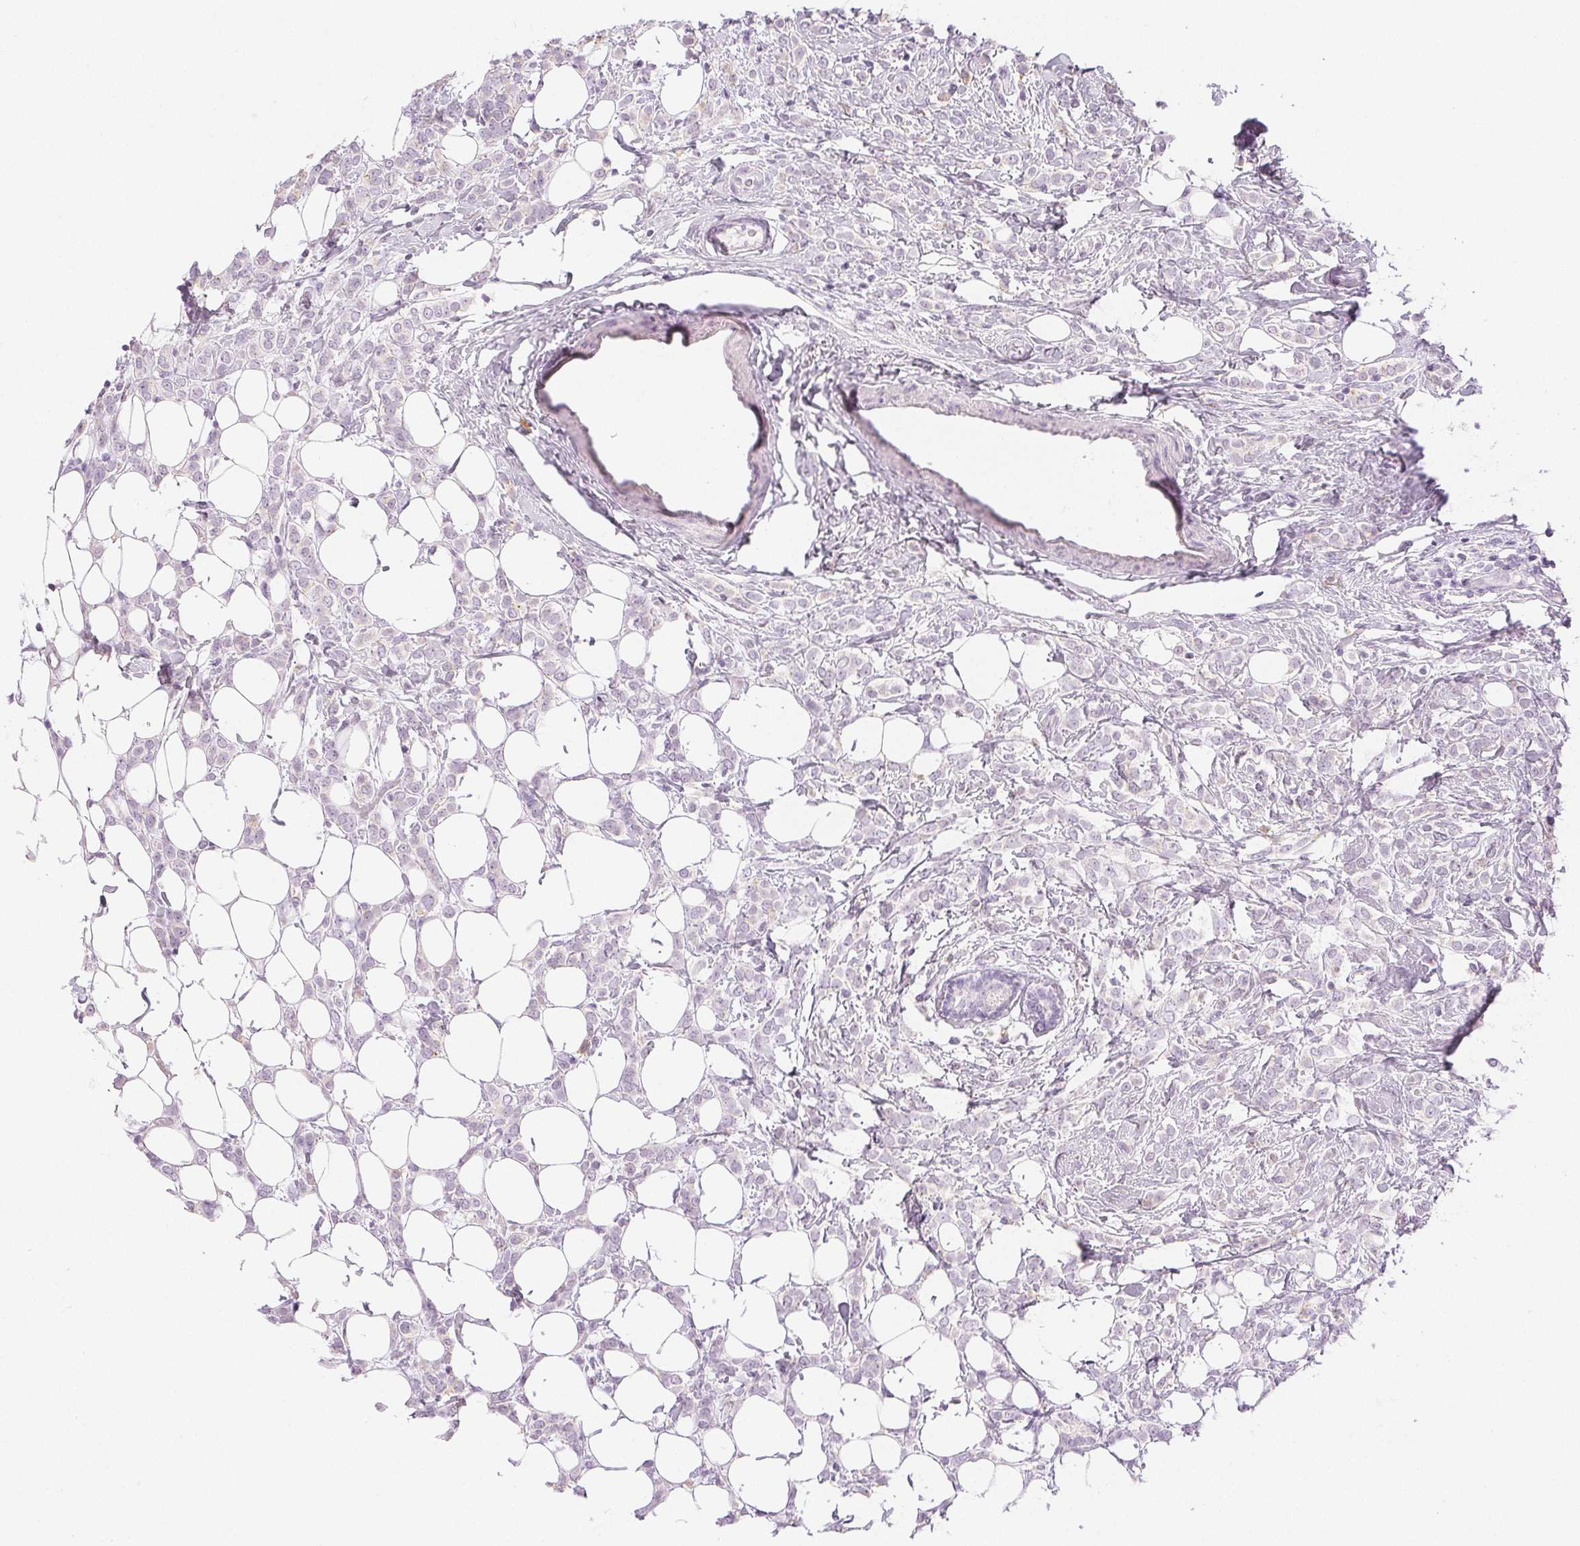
{"staining": {"intensity": "negative", "quantity": "none", "location": "none"}, "tissue": "breast cancer", "cell_type": "Tumor cells", "image_type": "cancer", "snomed": [{"axis": "morphology", "description": "Lobular carcinoma"}, {"axis": "topography", "description": "Breast"}], "caption": "DAB (3,3'-diaminobenzidine) immunohistochemical staining of breast cancer (lobular carcinoma) displays no significant staining in tumor cells.", "gene": "SLC5A2", "patient": {"sex": "female", "age": 49}}